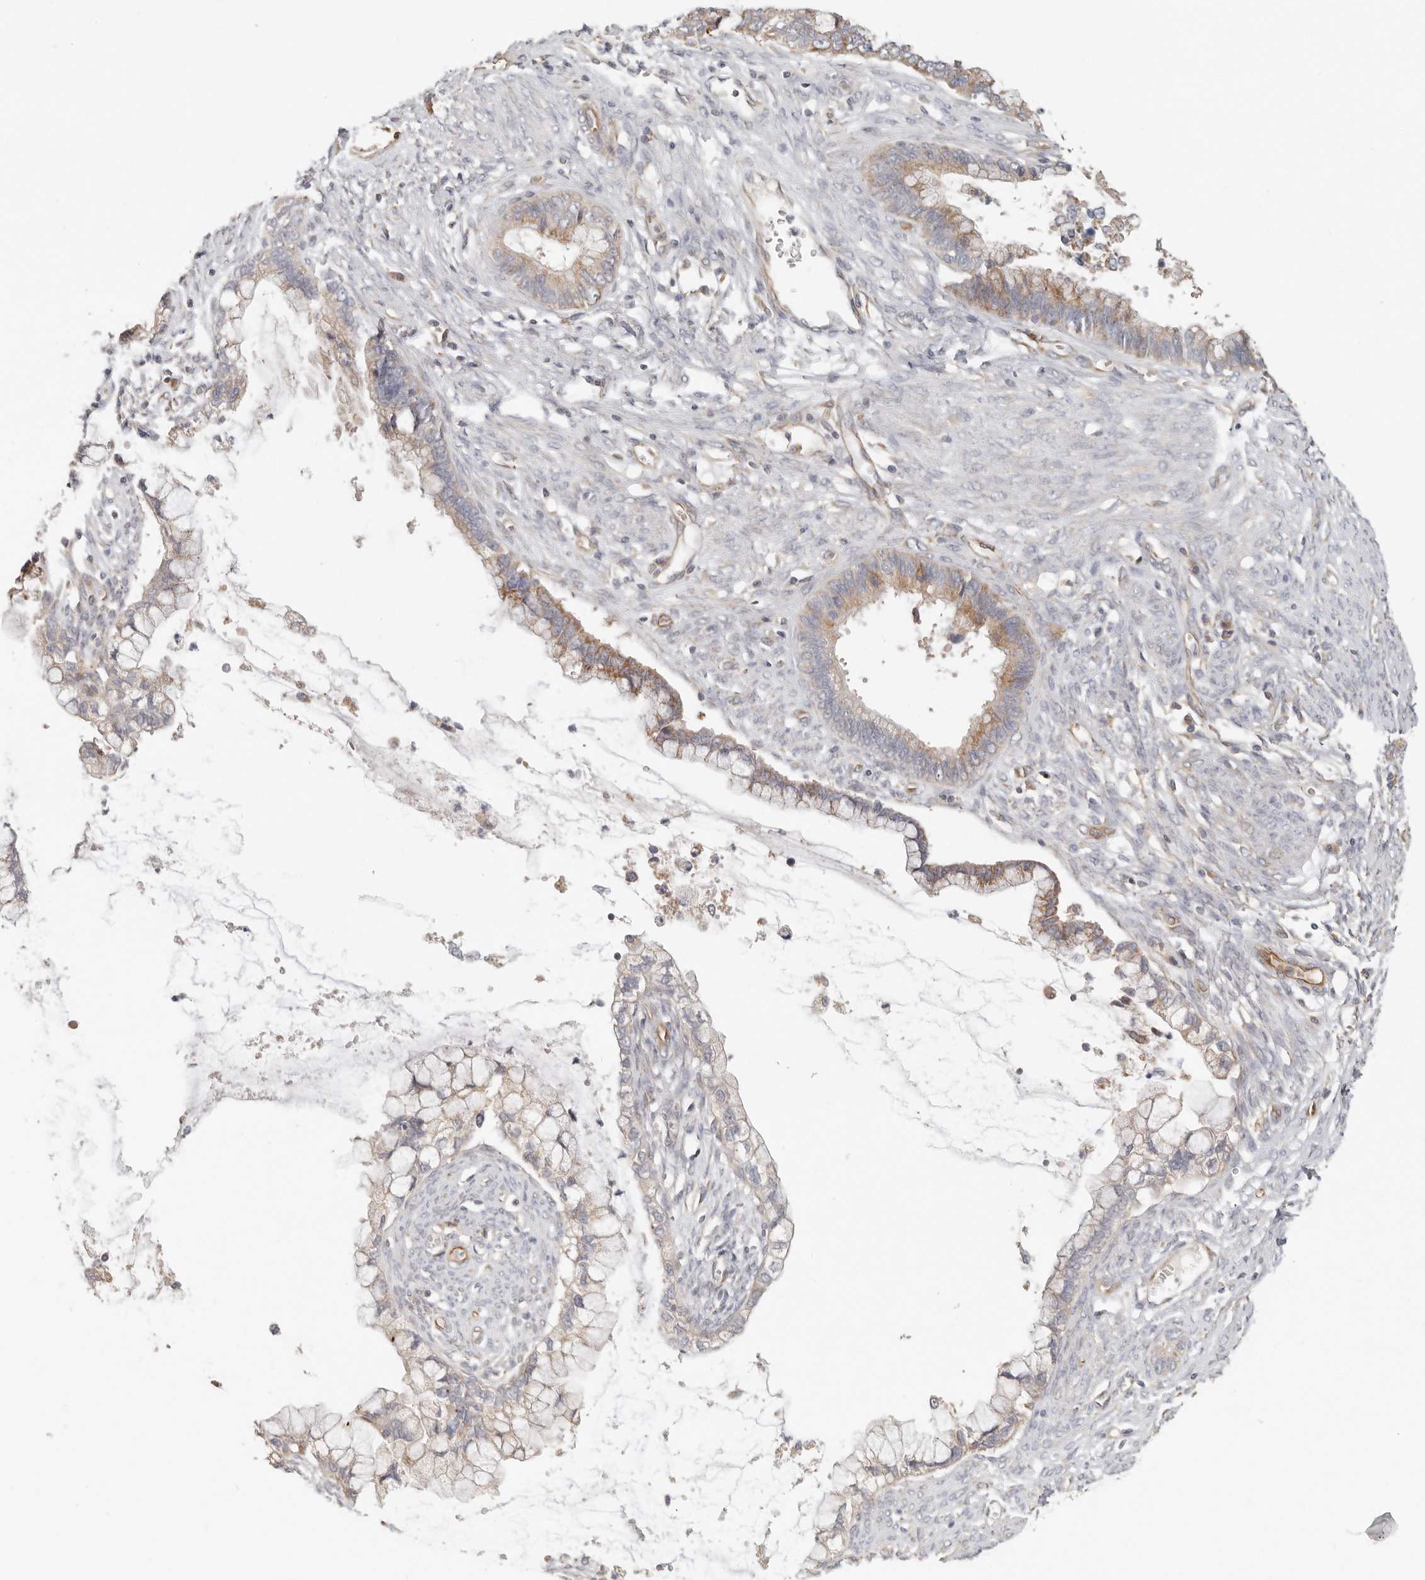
{"staining": {"intensity": "moderate", "quantity": "<25%", "location": "cytoplasmic/membranous"}, "tissue": "cervical cancer", "cell_type": "Tumor cells", "image_type": "cancer", "snomed": [{"axis": "morphology", "description": "Adenocarcinoma, NOS"}, {"axis": "topography", "description": "Cervix"}], "caption": "An immunohistochemistry (IHC) micrograph of neoplastic tissue is shown. Protein staining in brown shows moderate cytoplasmic/membranous positivity in cervical cancer within tumor cells.", "gene": "SPRING1", "patient": {"sex": "female", "age": 44}}